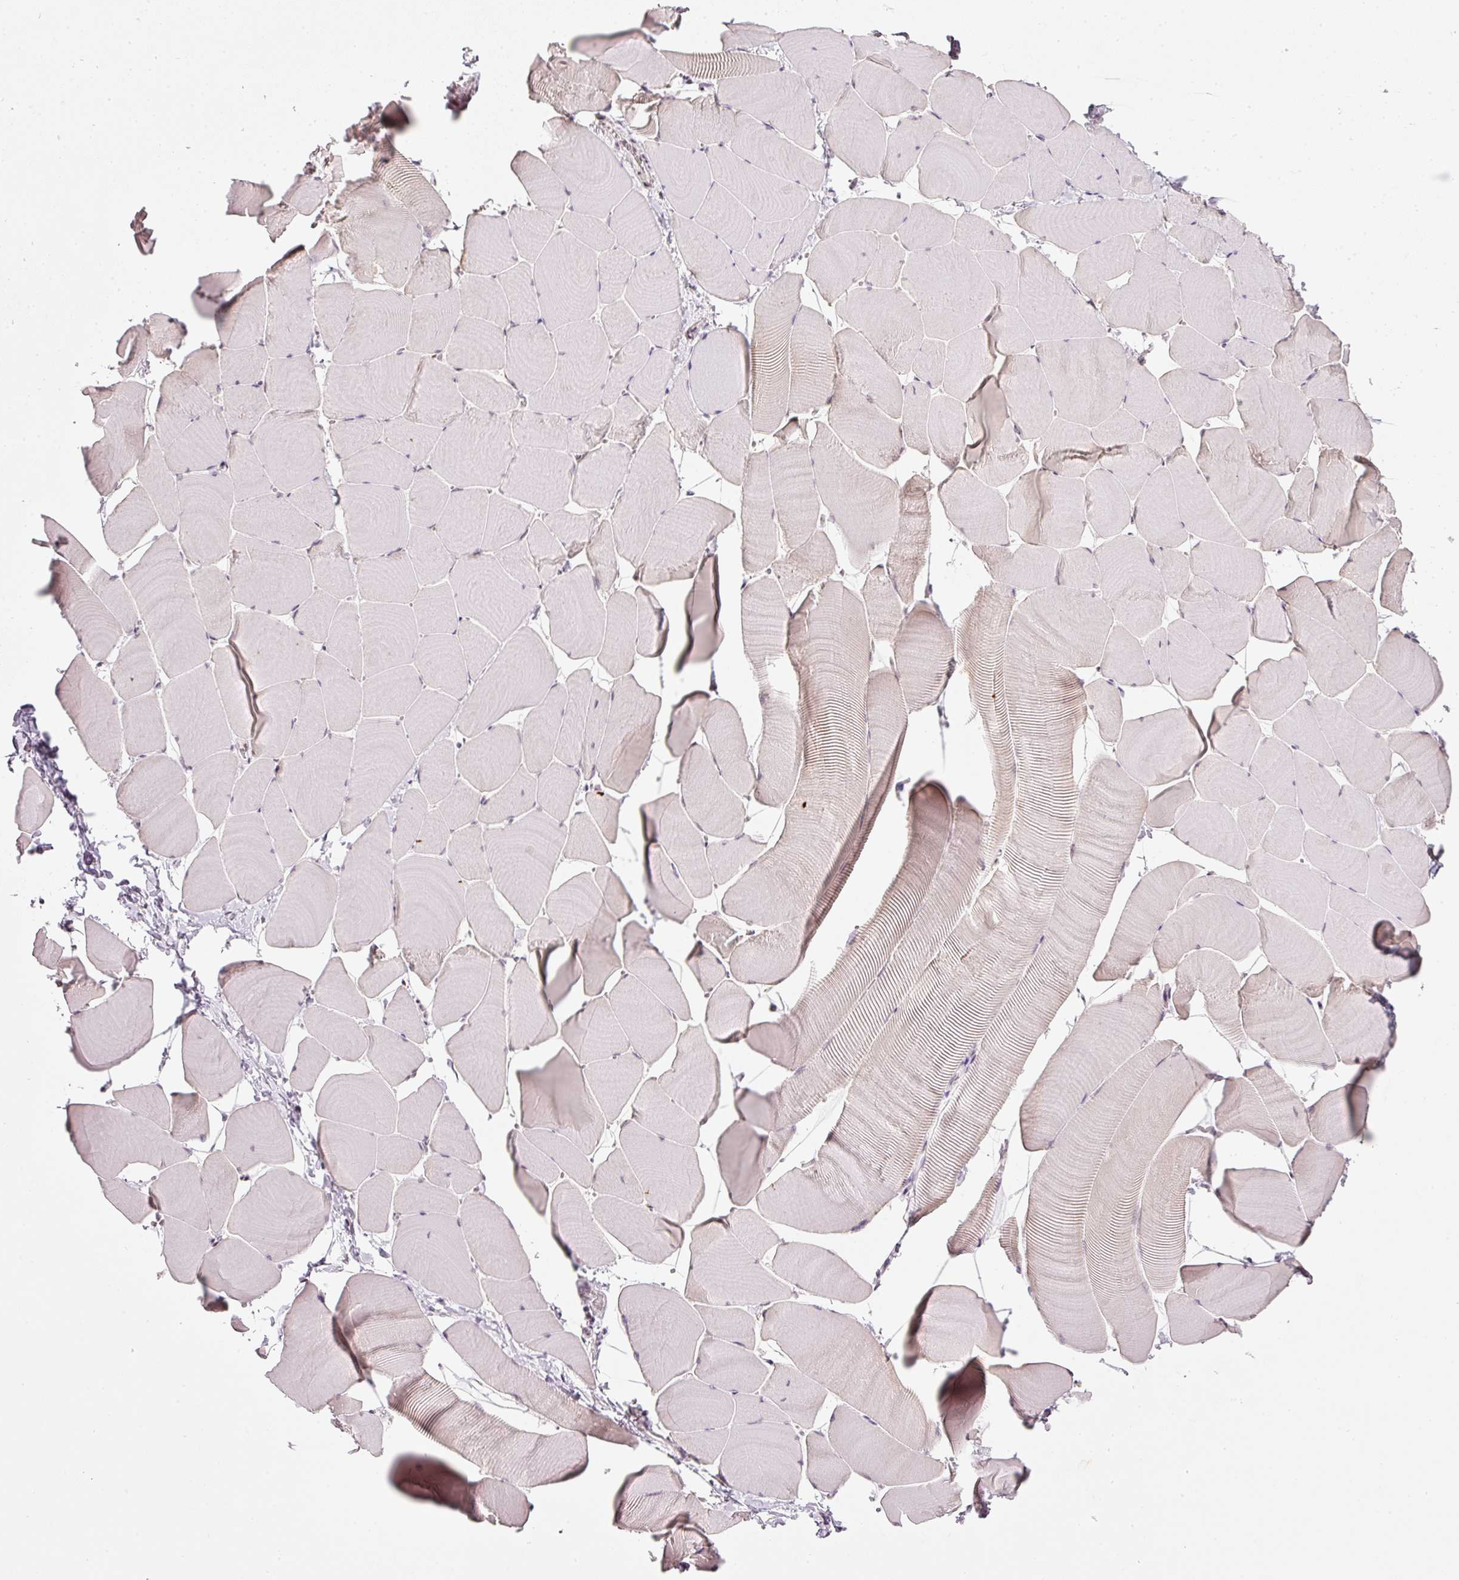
{"staining": {"intensity": "negative", "quantity": "none", "location": "none"}, "tissue": "skeletal muscle", "cell_type": "Myocytes", "image_type": "normal", "snomed": [{"axis": "morphology", "description": "Normal tissue, NOS"}, {"axis": "topography", "description": "Skeletal muscle"}], "caption": "Myocytes show no significant expression in unremarkable skeletal muscle. (DAB immunohistochemistry with hematoxylin counter stain).", "gene": "FSTL3", "patient": {"sex": "male", "age": 25}}